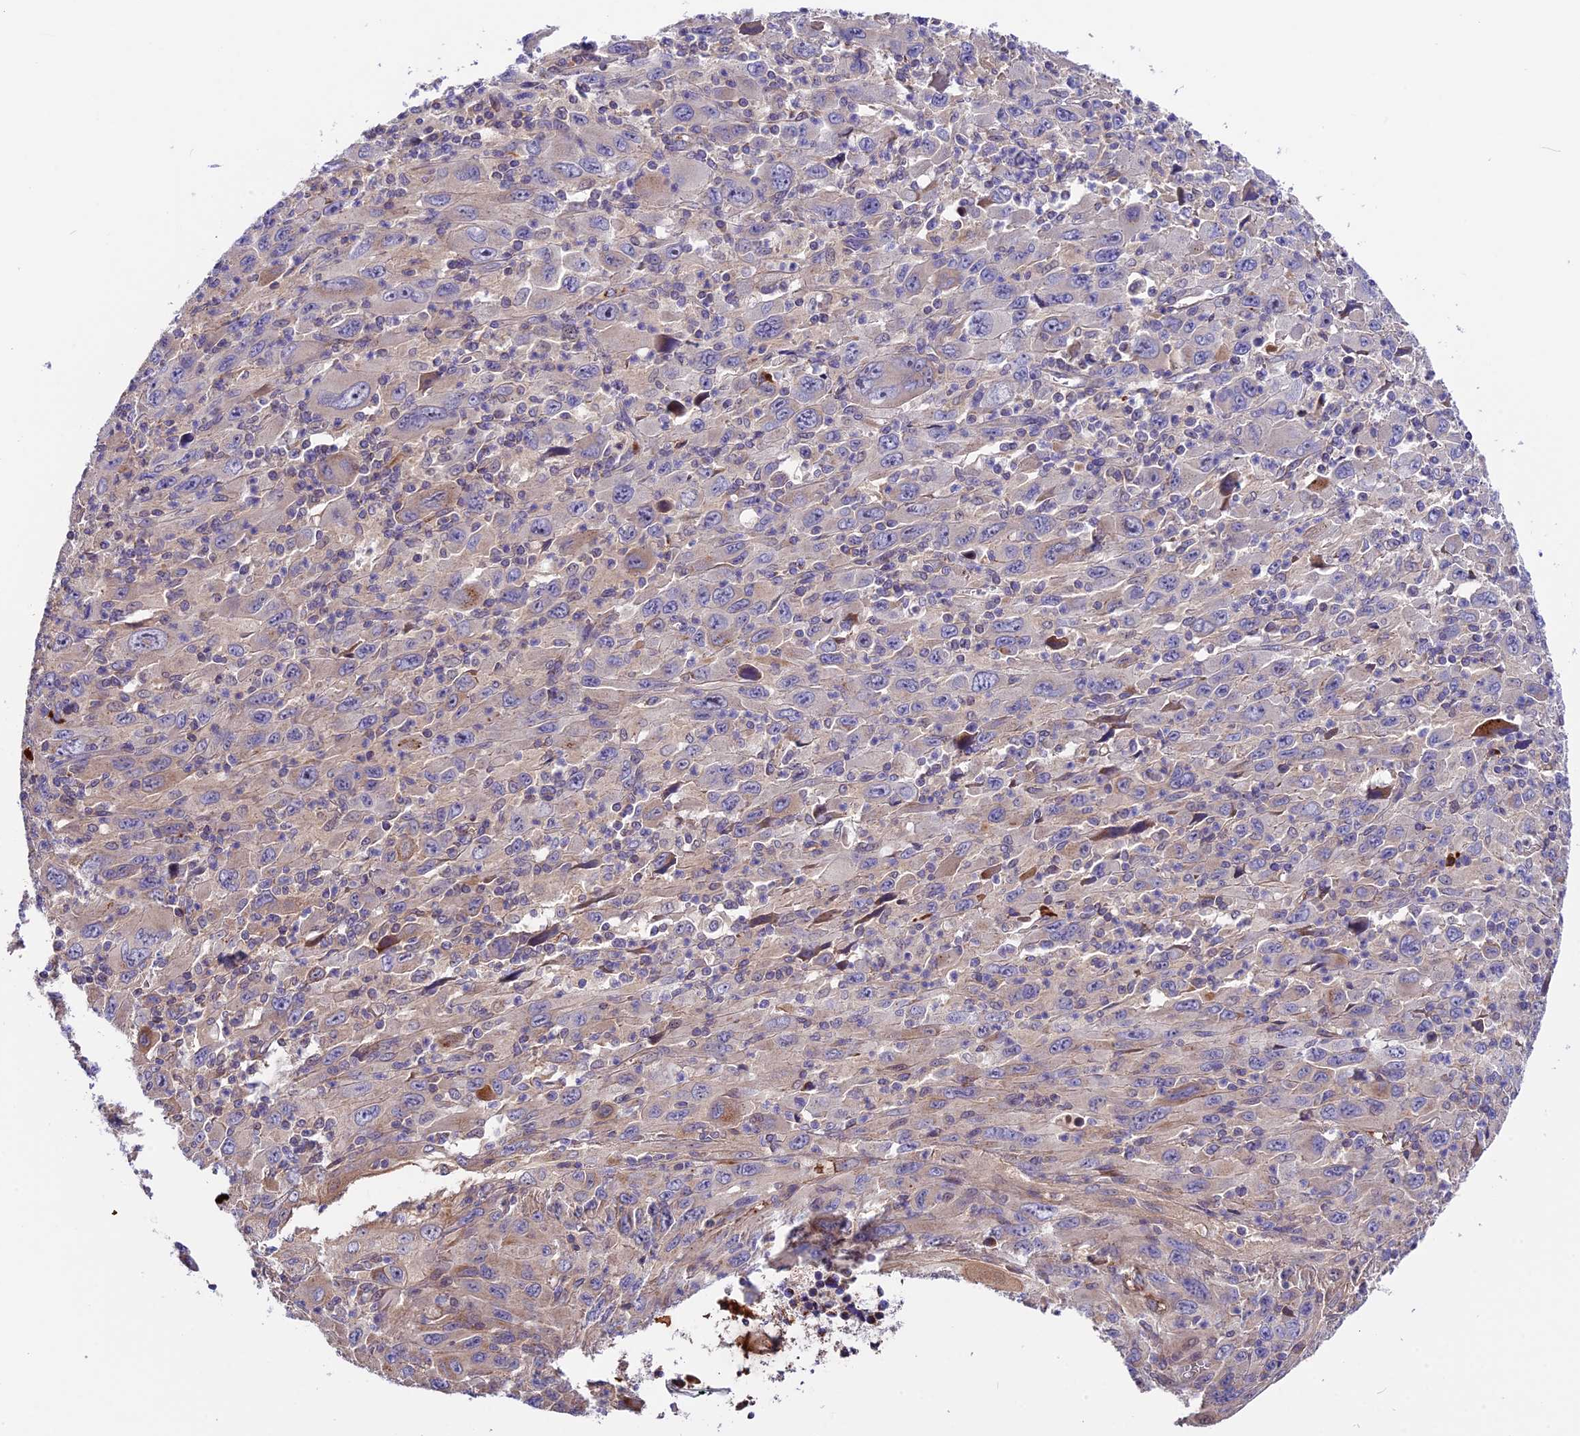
{"staining": {"intensity": "weak", "quantity": "25%-75%", "location": "cytoplasmic/membranous"}, "tissue": "melanoma", "cell_type": "Tumor cells", "image_type": "cancer", "snomed": [{"axis": "morphology", "description": "Malignant melanoma, Metastatic site"}, {"axis": "topography", "description": "Skin"}], "caption": "Malignant melanoma (metastatic site) was stained to show a protein in brown. There is low levels of weak cytoplasmic/membranous expression in approximately 25%-75% of tumor cells.", "gene": "METTL22", "patient": {"sex": "female", "age": 56}}